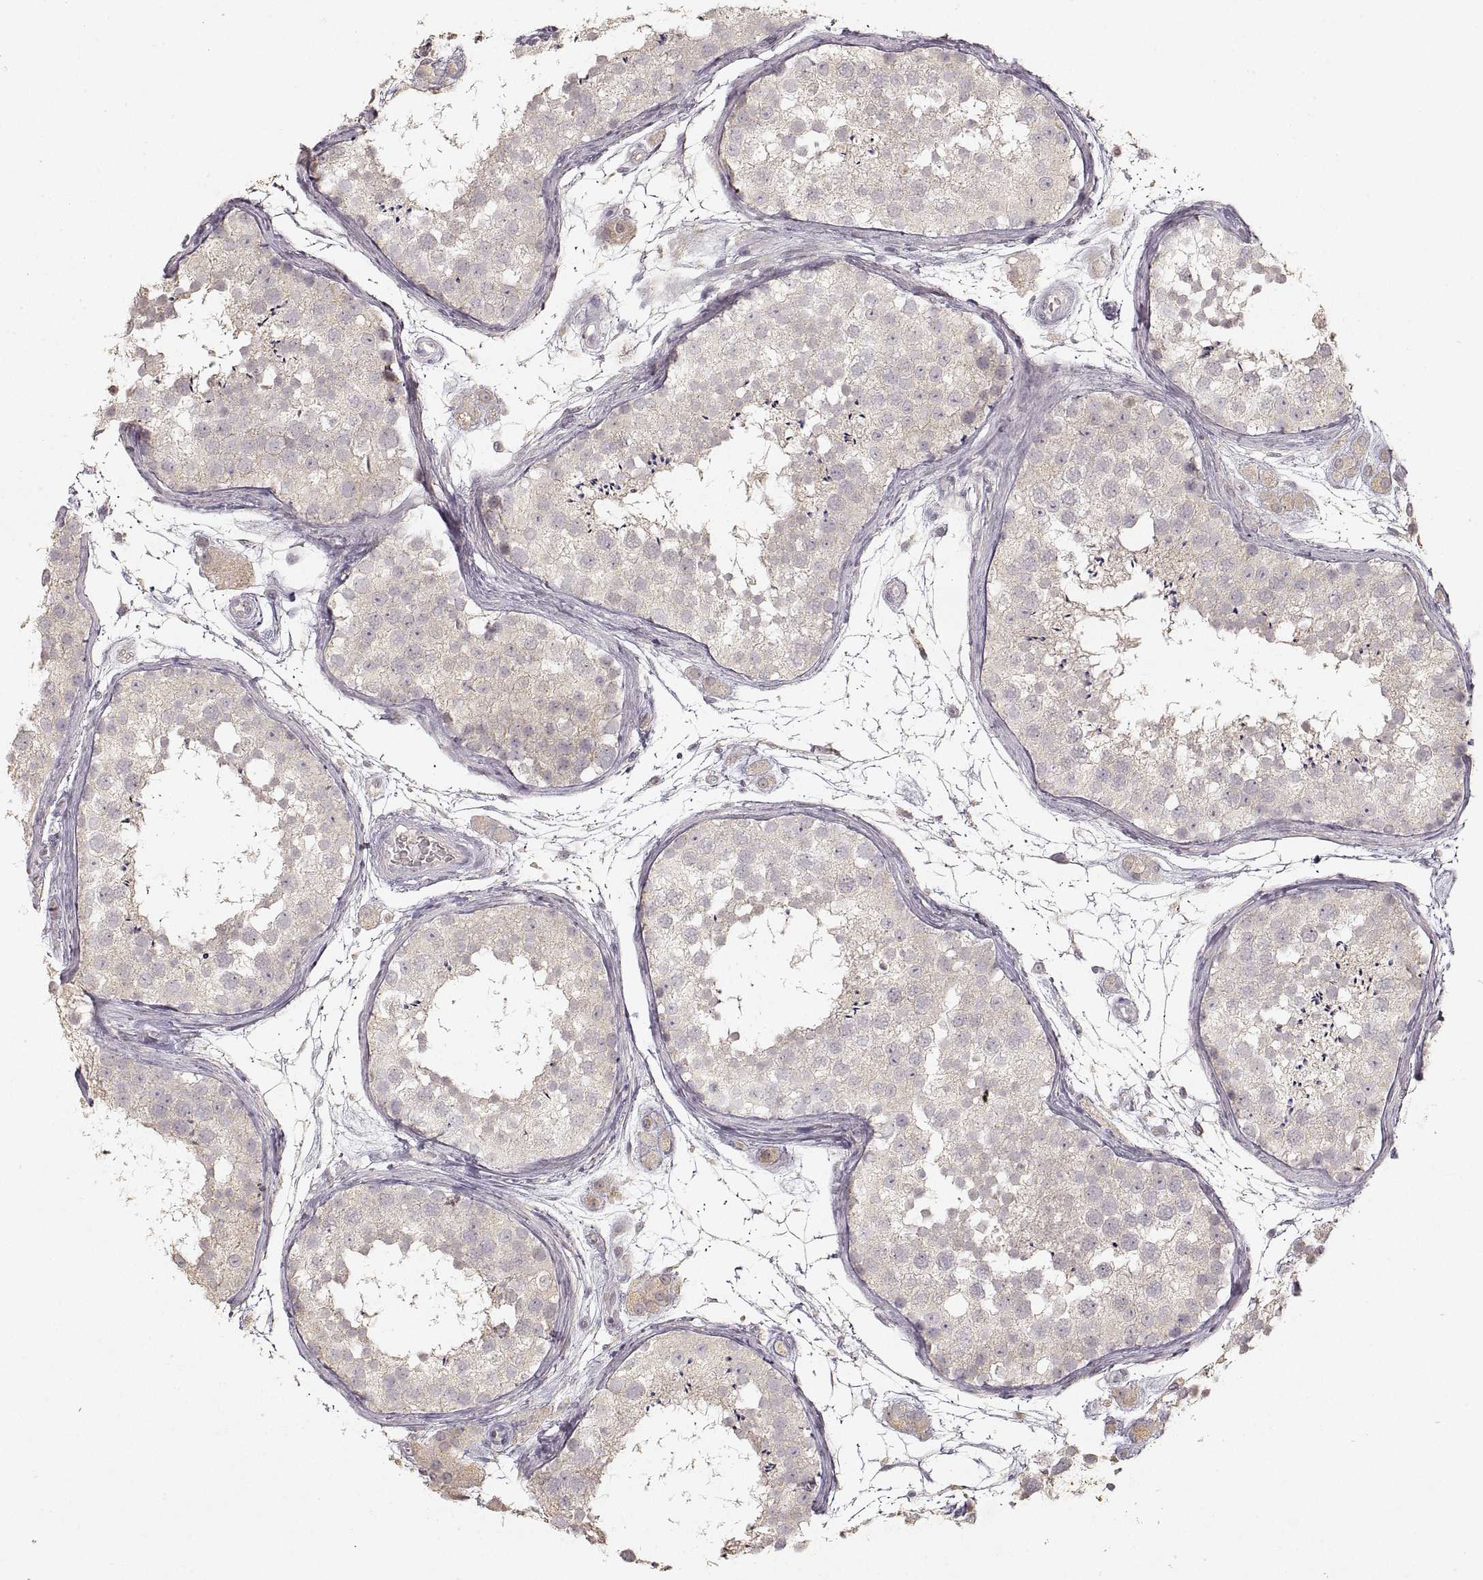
{"staining": {"intensity": "weak", "quantity": ">75%", "location": "cytoplasmic/membranous"}, "tissue": "testis", "cell_type": "Cells in seminiferous ducts", "image_type": "normal", "snomed": [{"axis": "morphology", "description": "Normal tissue, NOS"}, {"axis": "topography", "description": "Testis"}], "caption": "Immunohistochemistry (IHC) of unremarkable human testis exhibits low levels of weak cytoplasmic/membranous staining in about >75% of cells in seminiferous ducts. (DAB (3,3'-diaminobenzidine) IHC, brown staining for protein, blue staining for nuclei).", "gene": "LAMC2", "patient": {"sex": "male", "age": 41}}